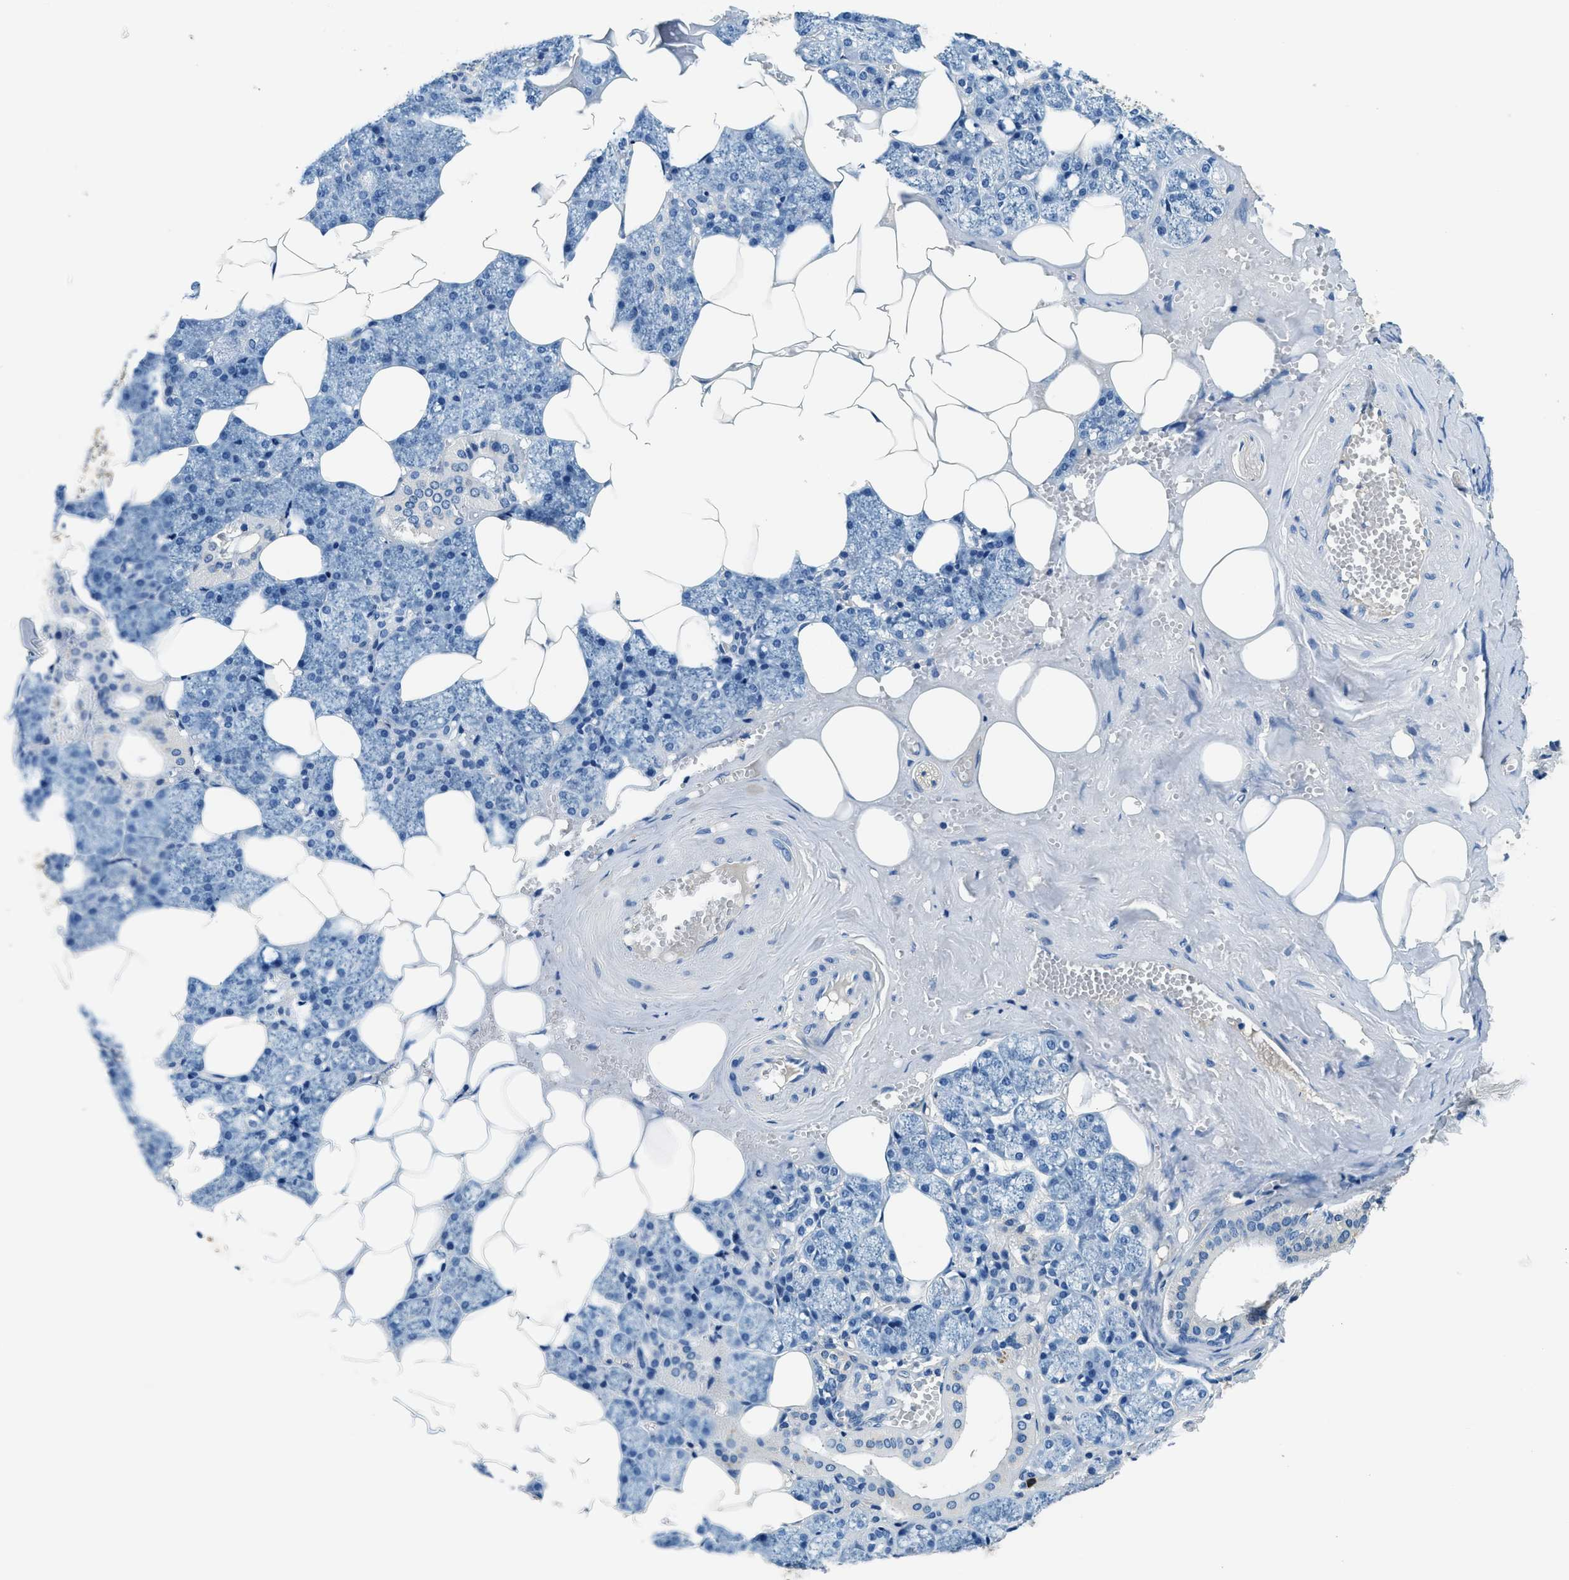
{"staining": {"intensity": "negative", "quantity": "none", "location": "none"}, "tissue": "salivary gland", "cell_type": "Glandular cells", "image_type": "normal", "snomed": [{"axis": "morphology", "description": "Normal tissue, NOS"}, {"axis": "topography", "description": "Salivary gland"}], "caption": "IHC photomicrograph of normal salivary gland: human salivary gland stained with DAB displays no significant protein staining in glandular cells. (Stains: DAB (3,3'-diaminobenzidine) immunohistochemistry (IHC) with hematoxylin counter stain, Microscopy: brightfield microscopy at high magnification).", "gene": "TMEM186", "patient": {"sex": "male", "age": 62}}